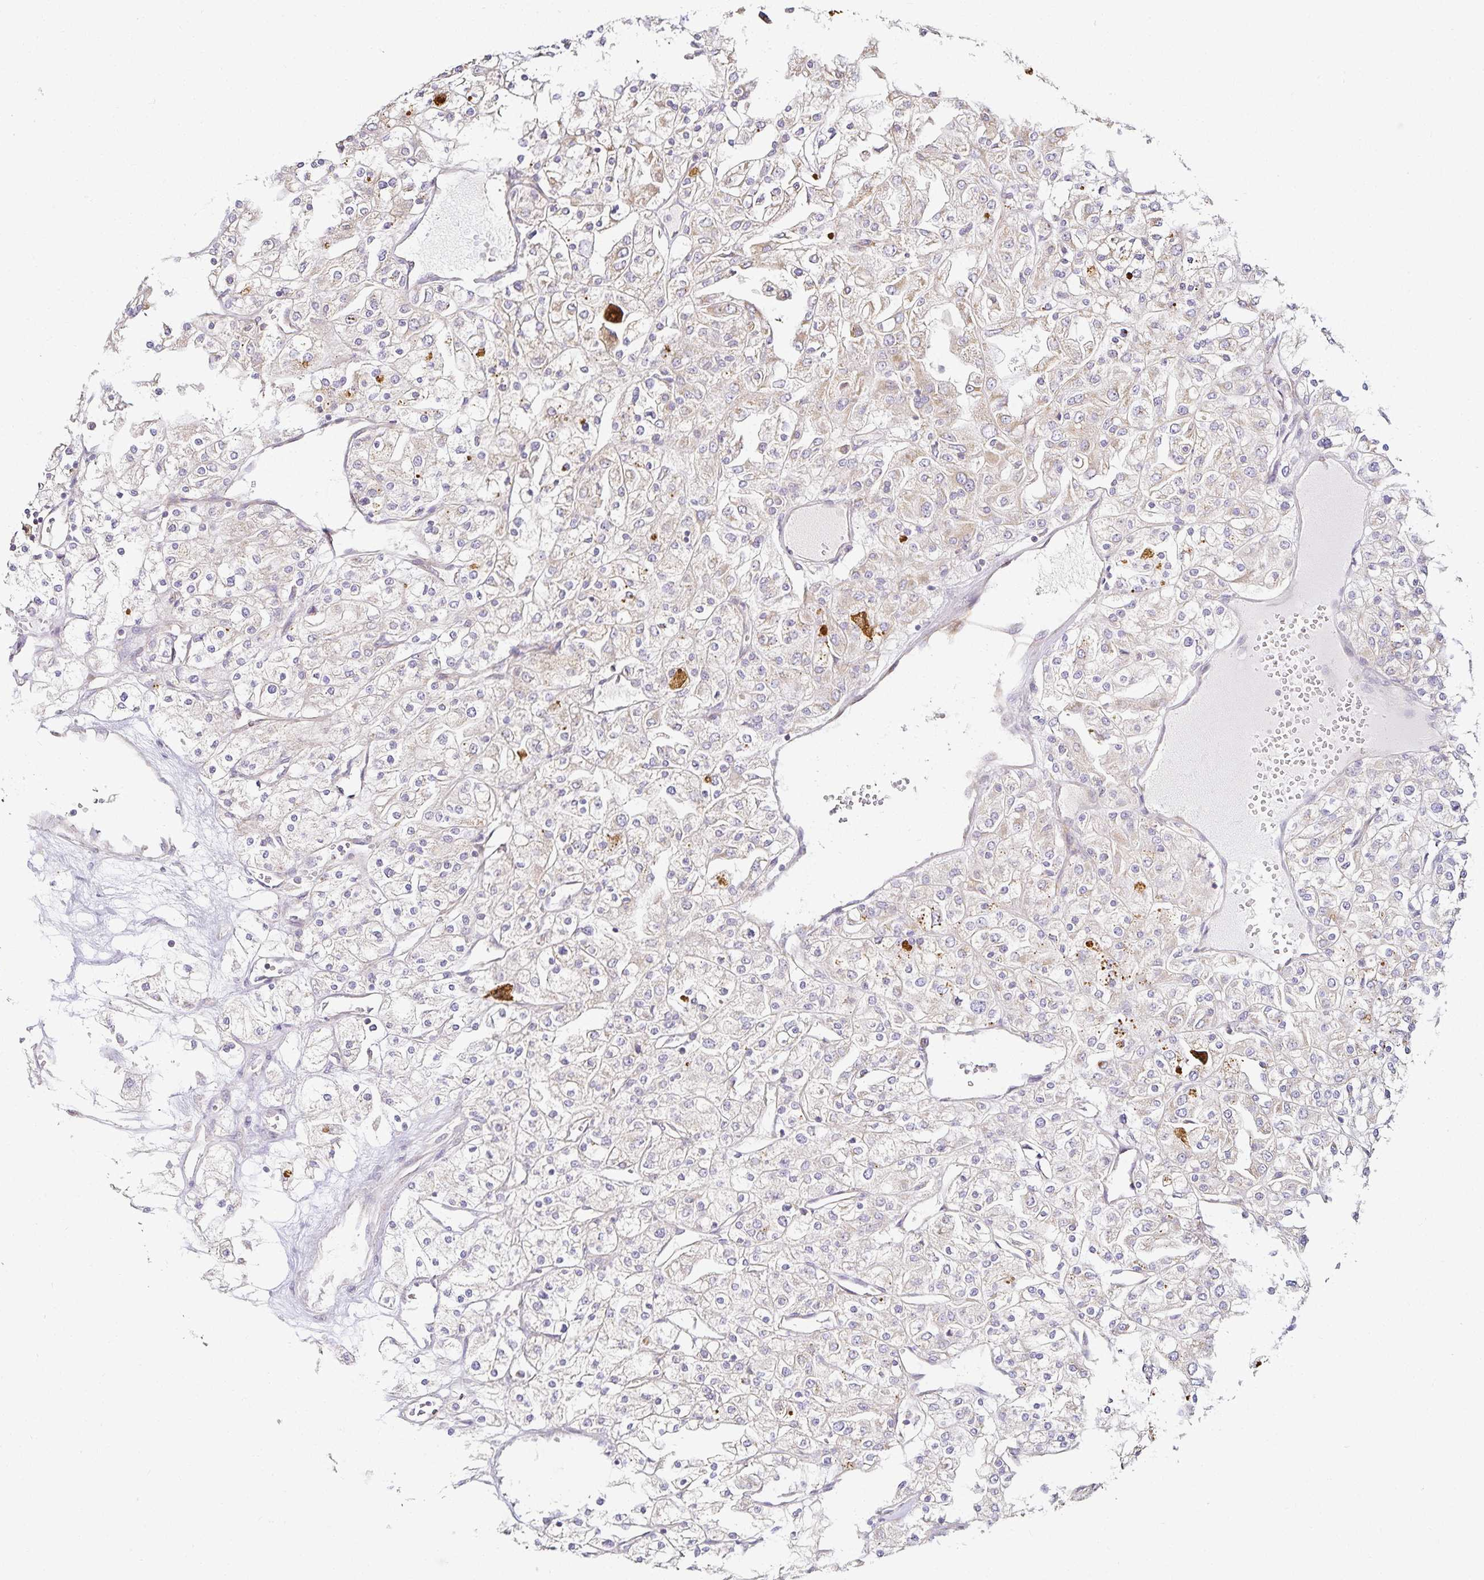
{"staining": {"intensity": "negative", "quantity": "none", "location": "none"}, "tissue": "renal cancer", "cell_type": "Tumor cells", "image_type": "cancer", "snomed": [{"axis": "morphology", "description": "Adenocarcinoma, NOS"}, {"axis": "topography", "description": "Kidney"}], "caption": "Tumor cells show no significant expression in renal adenocarcinoma.", "gene": "GP2", "patient": {"sex": "male", "age": 80}}